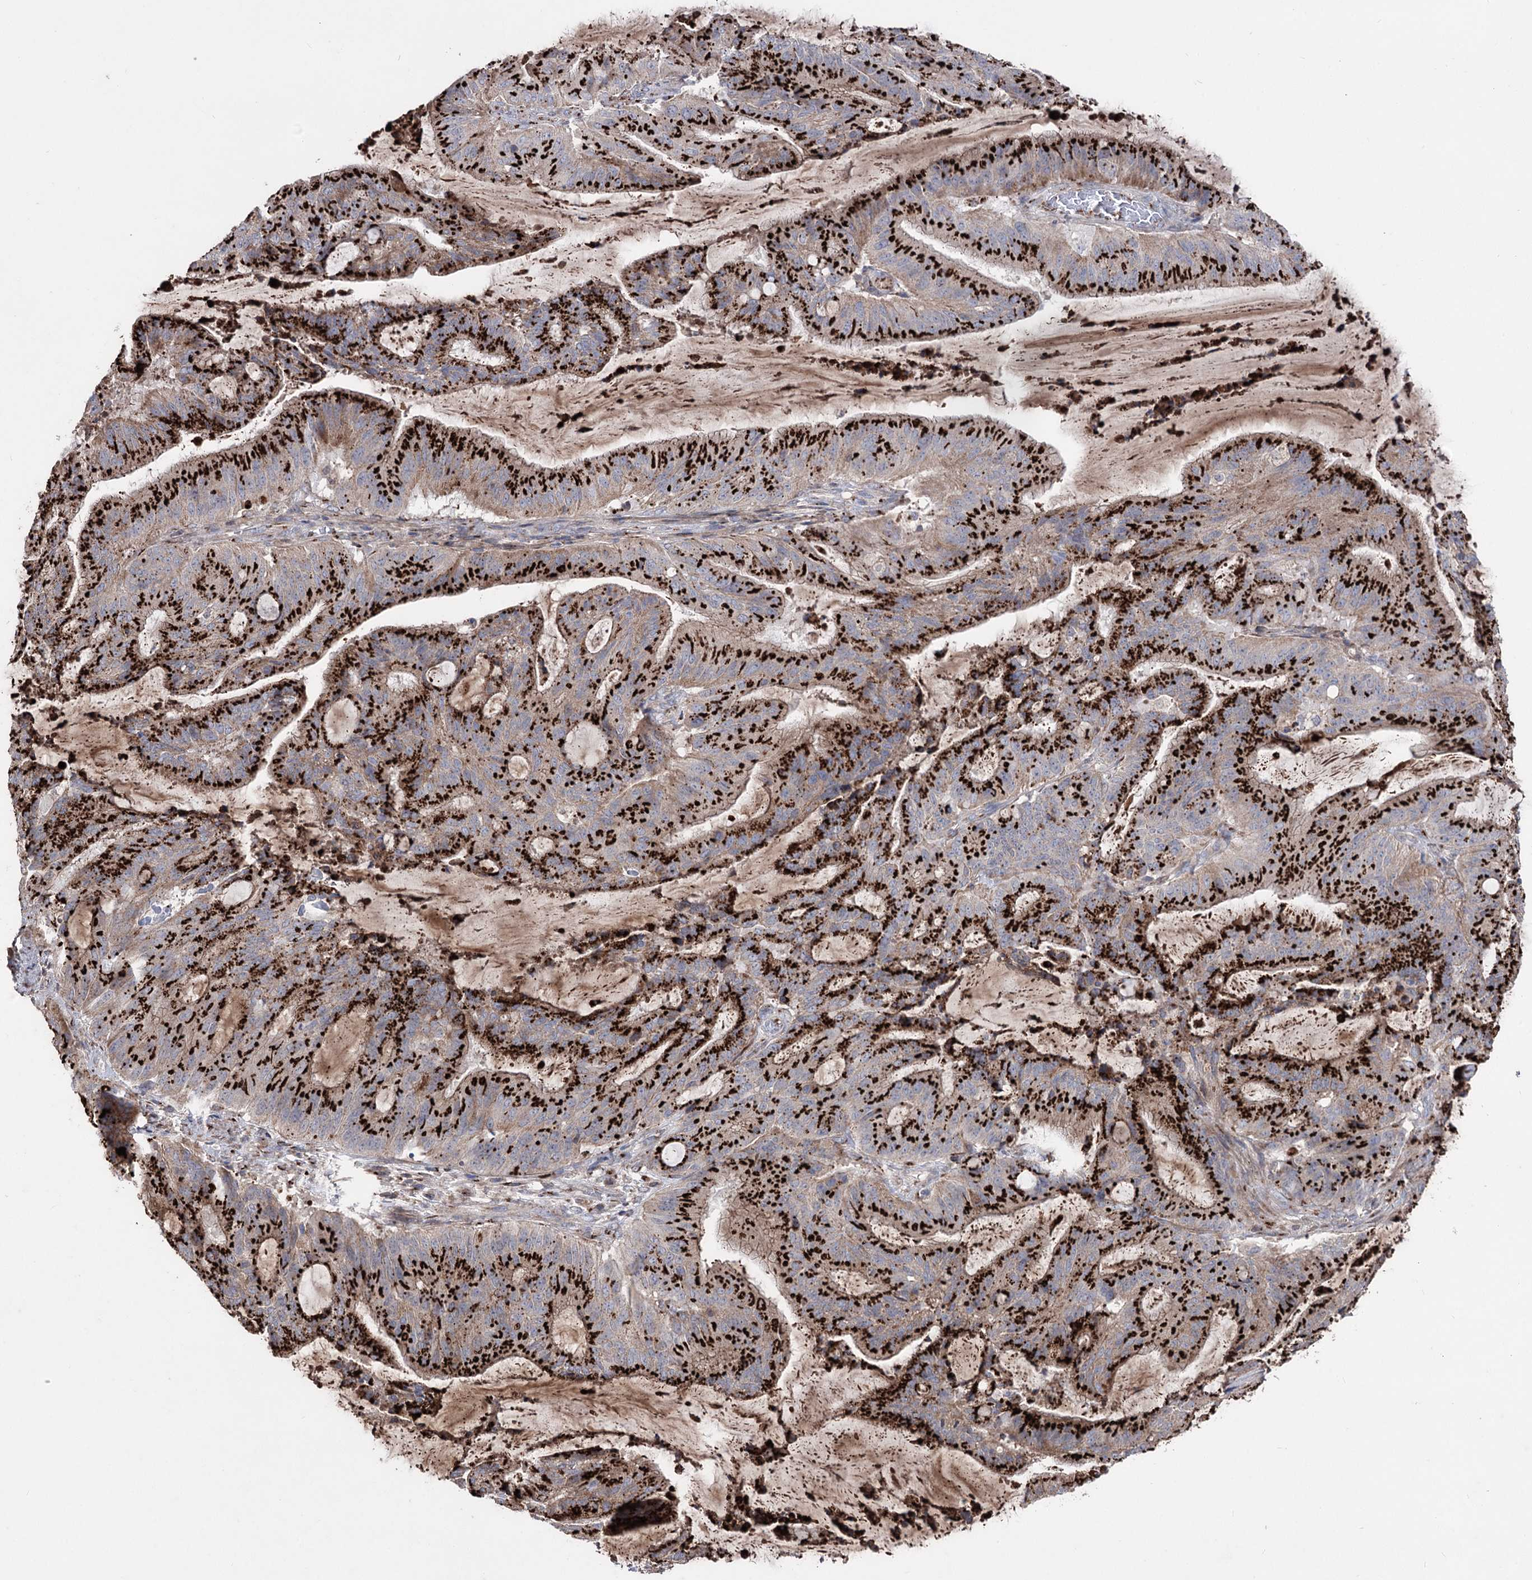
{"staining": {"intensity": "strong", "quantity": ">75%", "location": "cytoplasmic/membranous"}, "tissue": "liver cancer", "cell_type": "Tumor cells", "image_type": "cancer", "snomed": [{"axis": "morphology", "description": "Normal tissue, NOS"}, {"axis": "morphology", "description": "Cholangiocarcinoma"}, {"axis": "topography", "description": "Liver"}, {"axis": "topography", "description": "Peripheral nerve tissue"}], "caption": "Strong cytoplasmic/membranous staining is appreciated in about >75% of tumor cells in liver cholangiocarcinoma.", "gene": "ARHGAP20", "patient": {"sex": "female", "age": 73}}